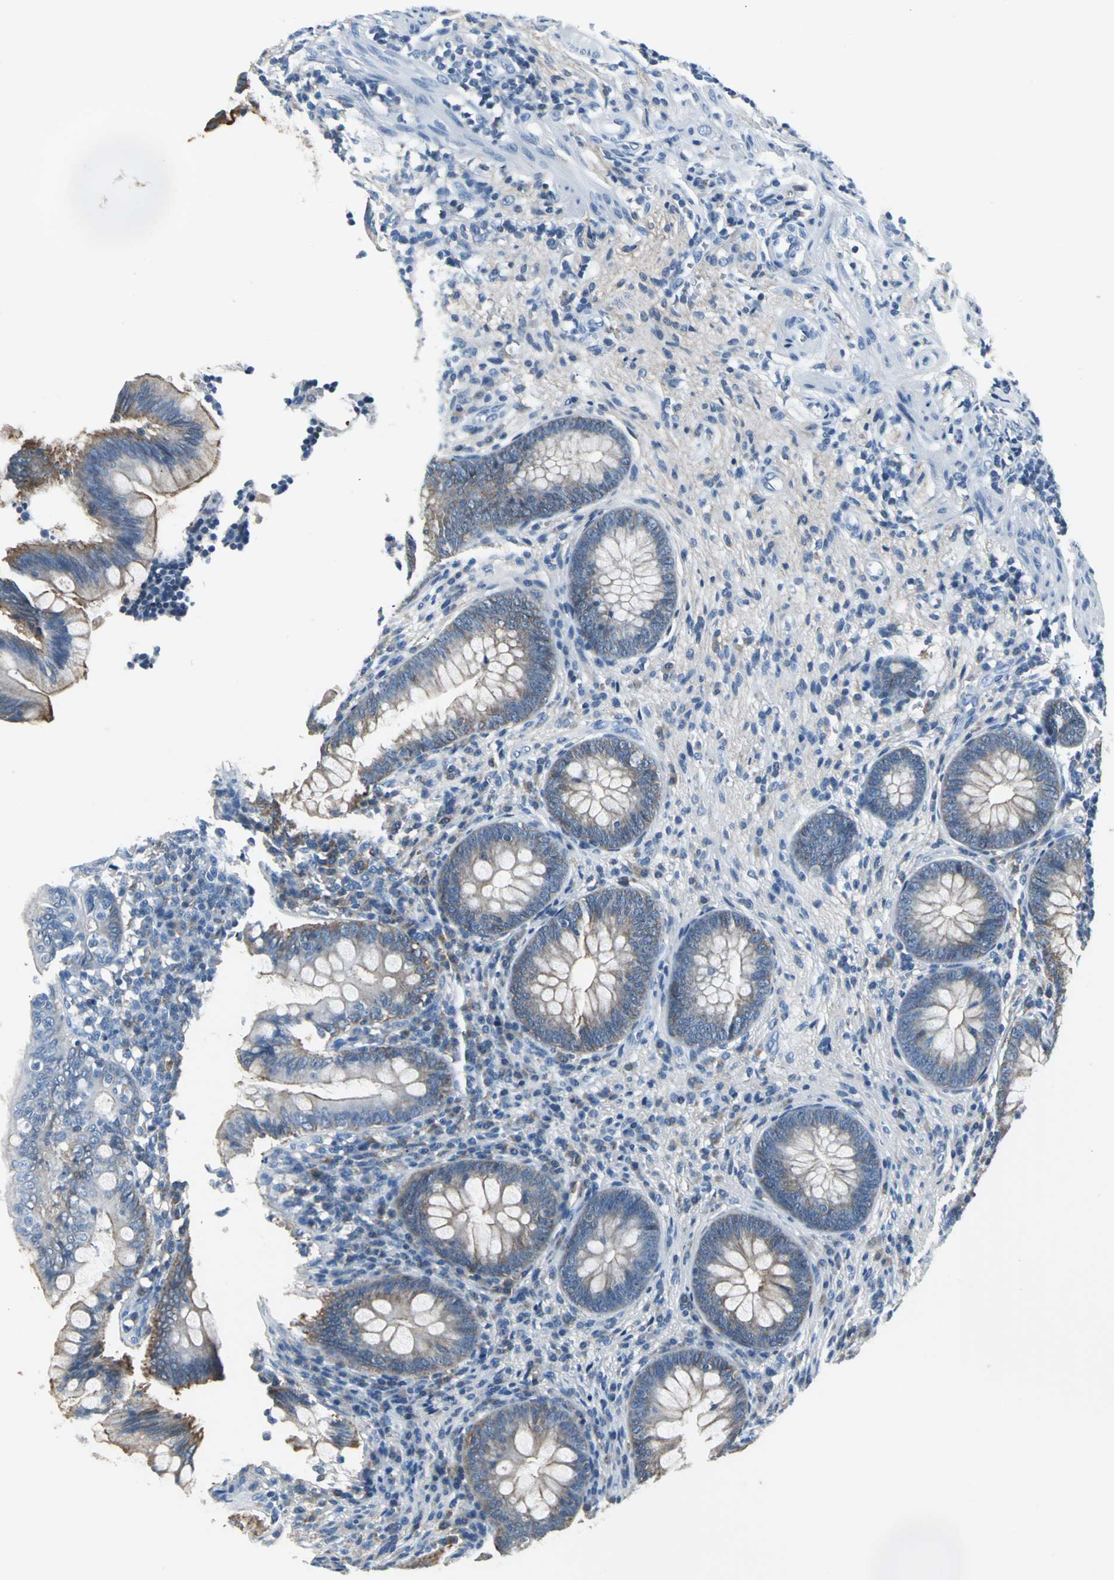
{"staining": {"intensity": "weak", "quantity": "25%-75%", "location": "cytoplasmic/membranous"}, "tissue": "appendix", "cell_type": "Glandular cells", "image_type": "normal", "snomed": [{"axis": "morphology", "description": "Normal tissue, NOS"}, {"axis": "topography", "description": "Appendix"}], "caption": "Immunohistochemical staining of benign human appendix shows weak cytoplasmic/membranous protein expression in about 25%-75% of glandular cells.", "gene": "IQGAP2", "patient": {"sex": "female", "age": 66}}